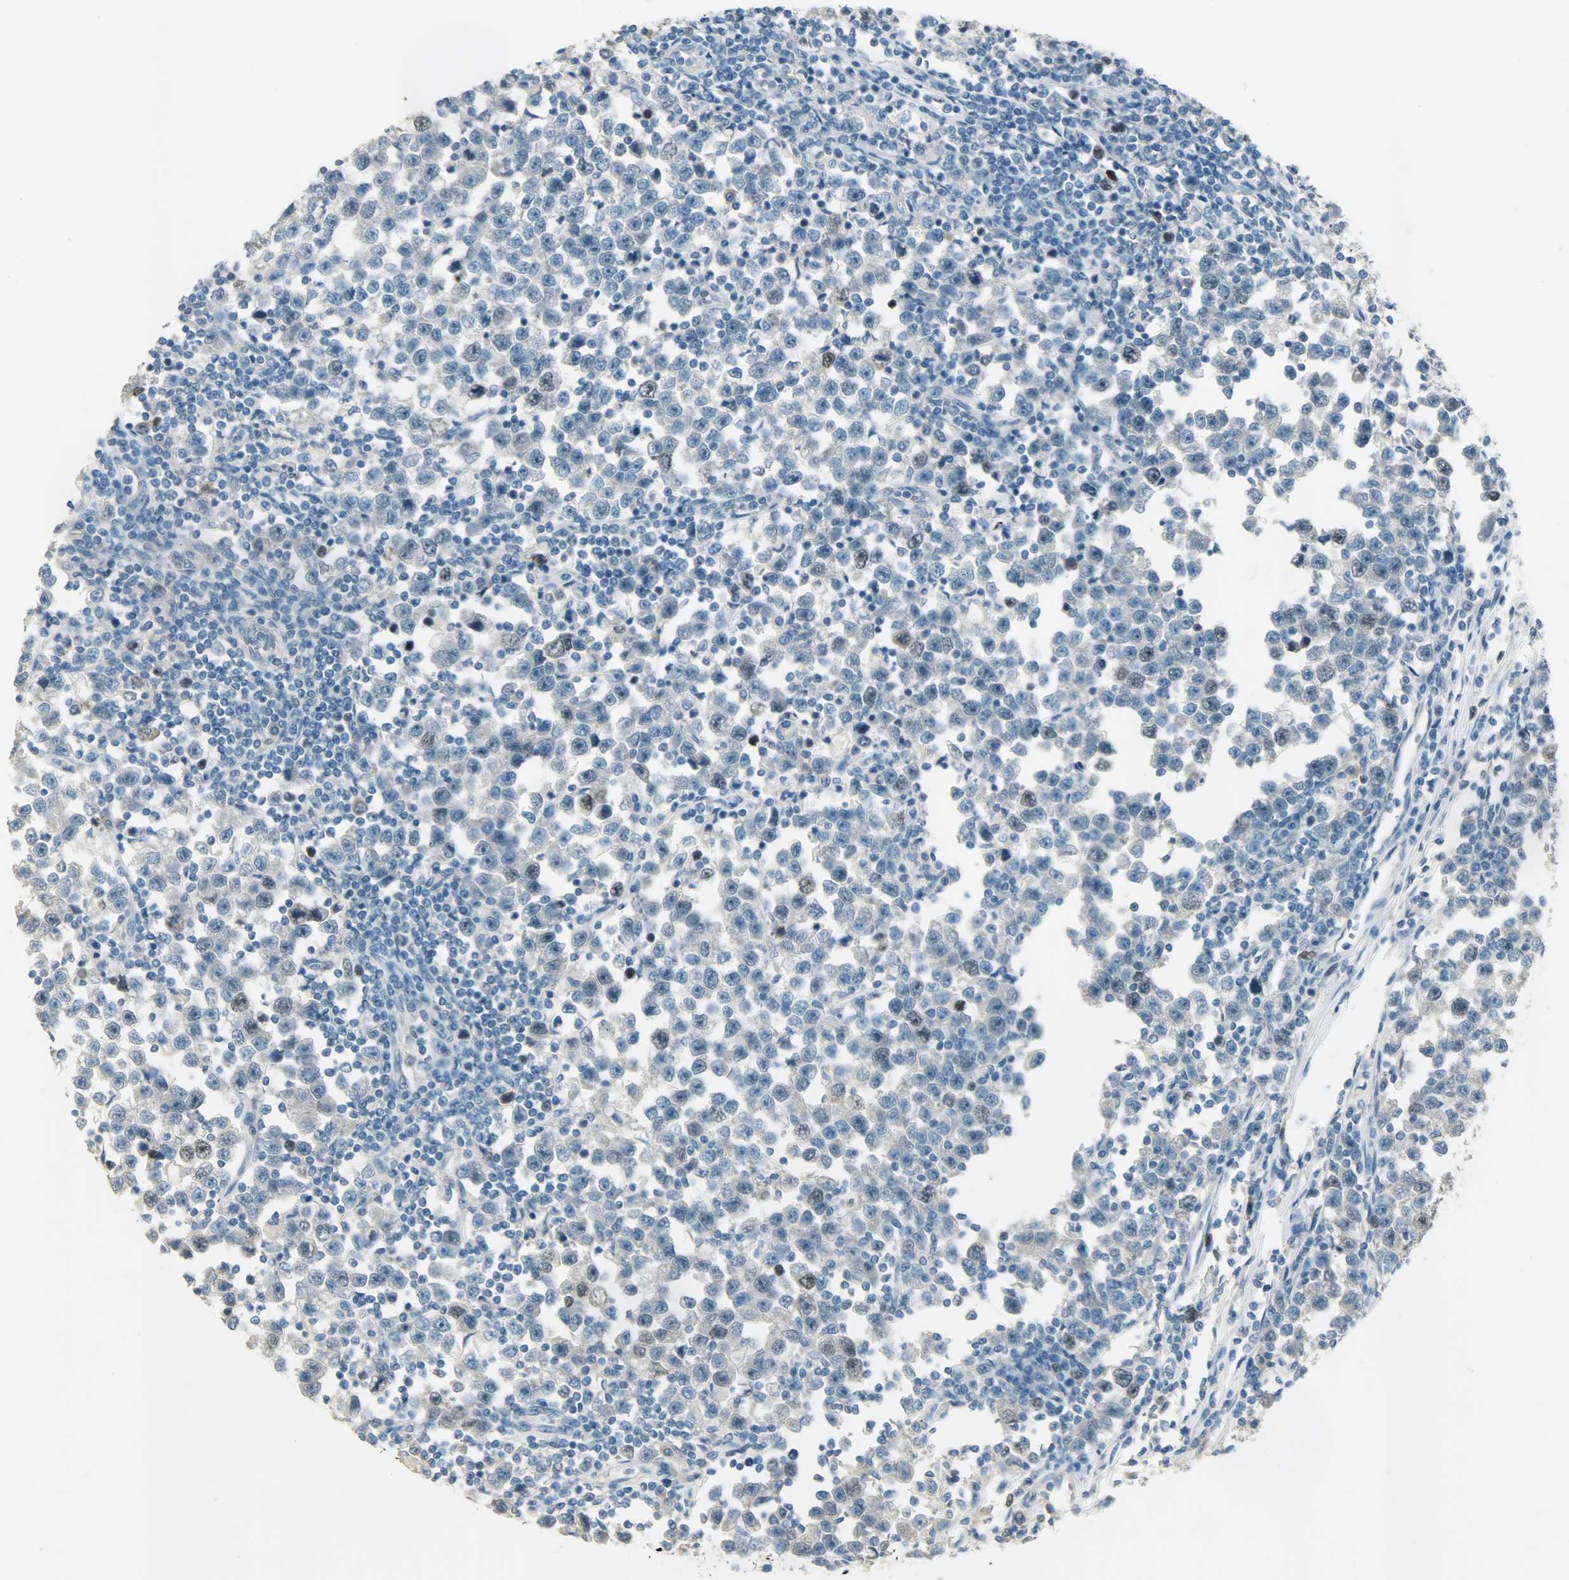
{"staining": {"intensity": "moderate", "quantity": "<25%", "location": "nuclear"}, "tissue": "testis cancer", "cell_type": "Tumor cells", "image_type": "cancer", "snomed": [{"axis": "morphology", "description": "Seminoma, NOS"}, {"axis": "topography", "description": "Testis"}], "caption": "The image demonstrates staining of testis seminoma, revealing moderate nuclear protein expression (brown color) within tumor cells.", "gene": "TPX2", "patient": {"sex": "male", "age": 43}}